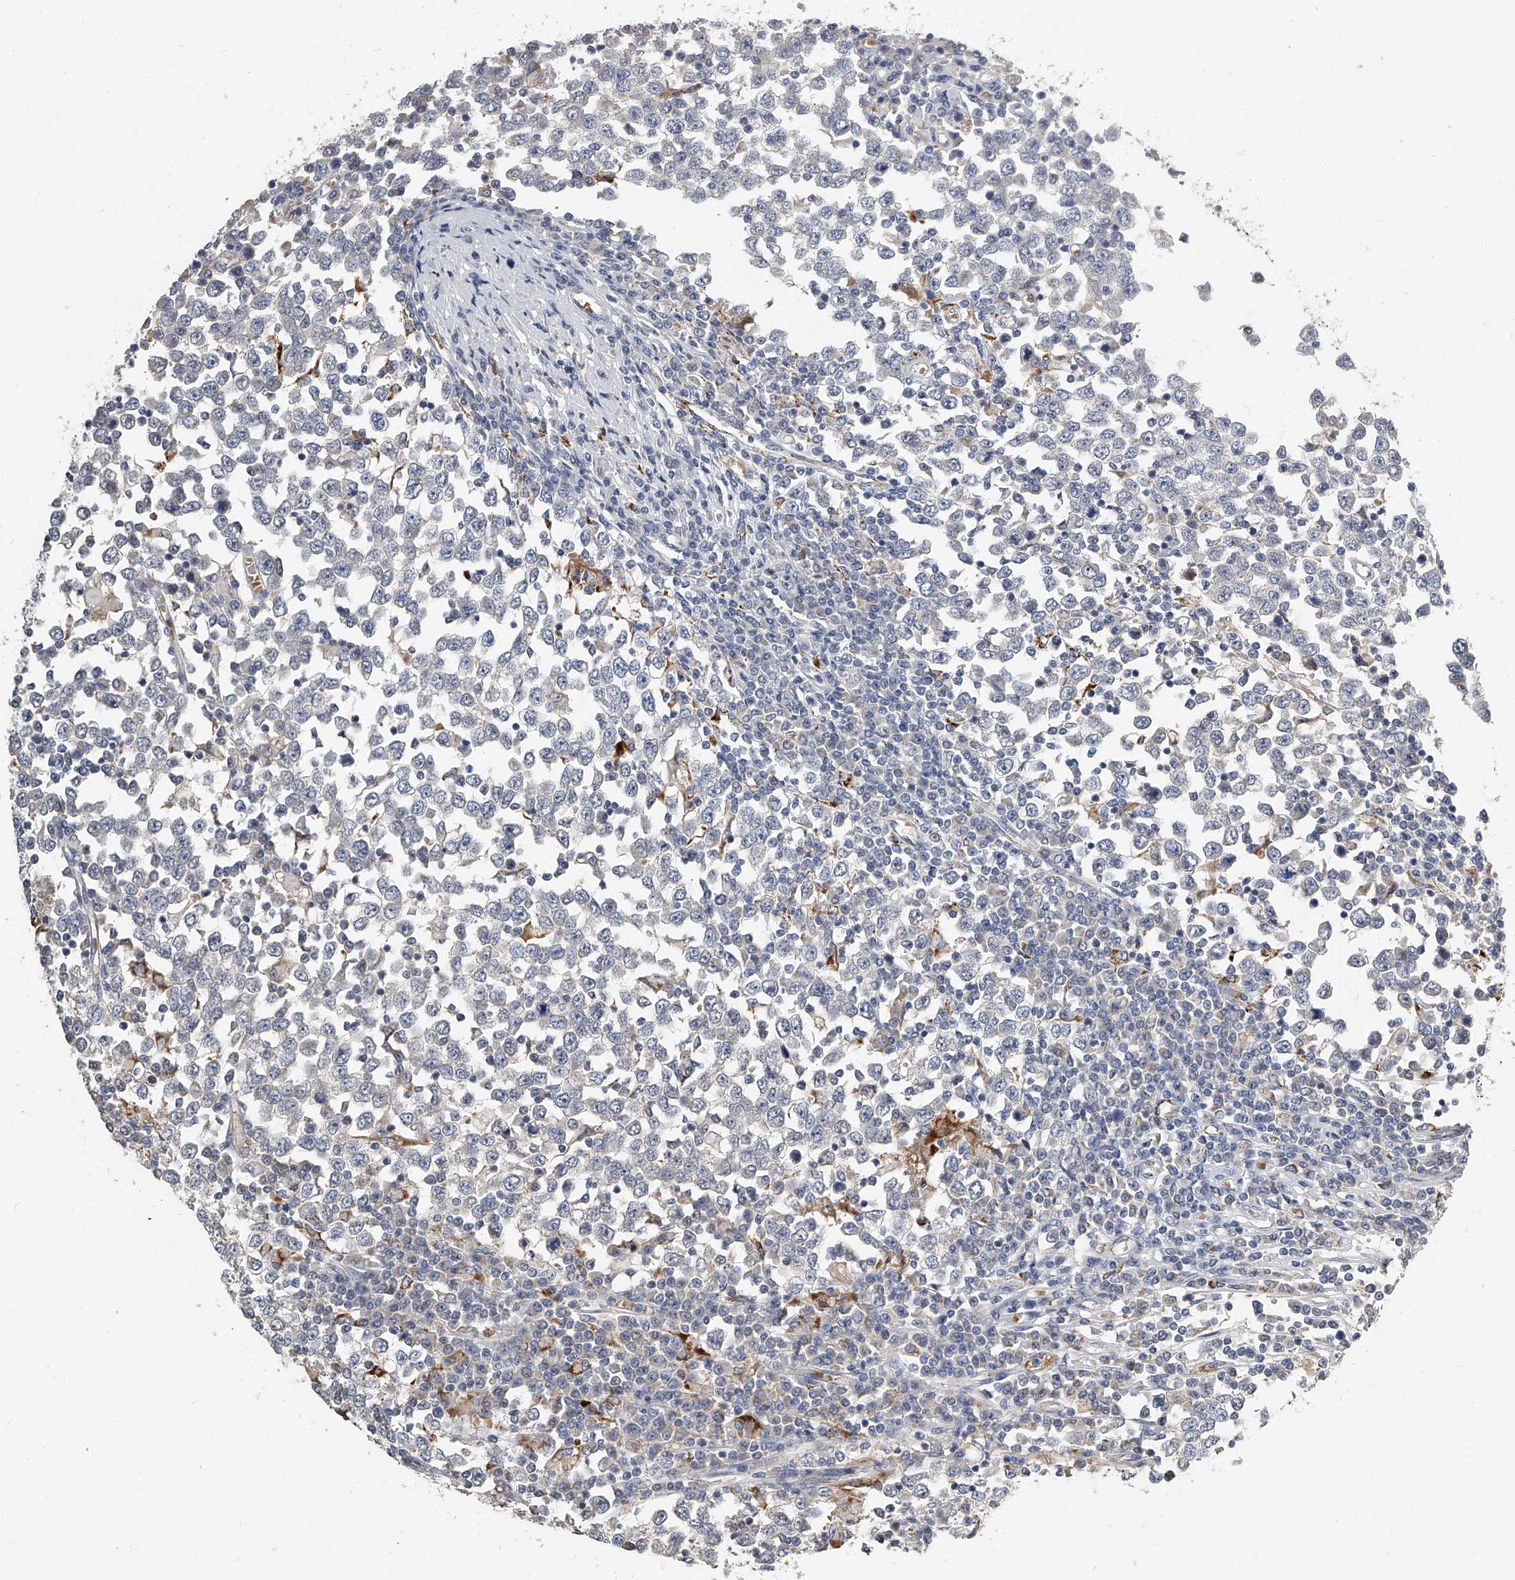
{"staining": {"intensity": "negative", "quantity": "none", "location": "none"}, "tissue": "testis cancer", "cell_type": "Tumor cells", "image_type": "cancer", "snomed": [{"axis": "morphology", "description": "Seminoma, NOS"}, {"axis": "topography", "description": "Testis"}], "caption": "High power microscopy micrograph of an immunohistochemistry (IHC) photomicrograph of testis seminoma, revealing no significant positivity in tumor cells.", "gene": "KLHL7", "patient": {"sex": "male", "age": 65}}